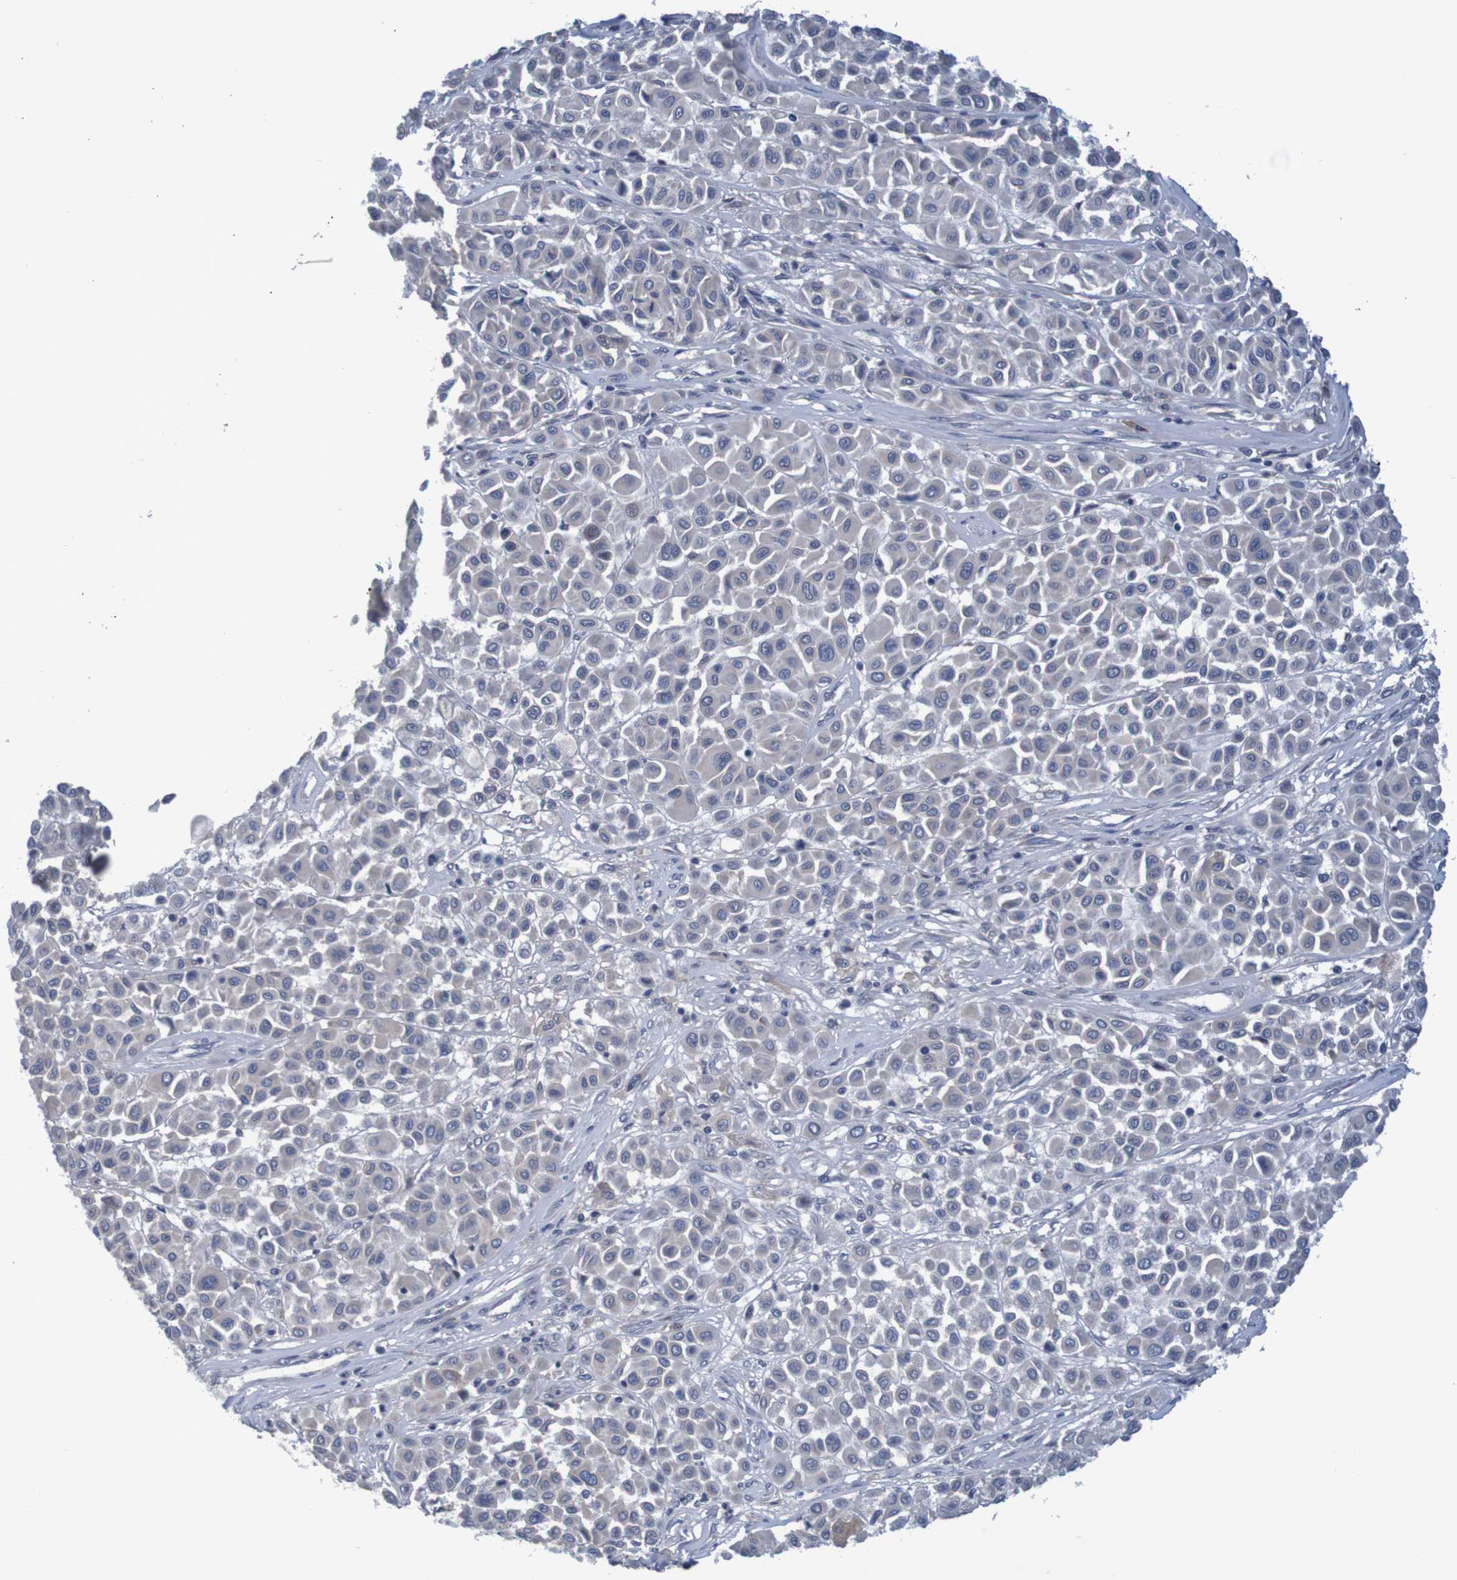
{"staining": {"intensity": "weak", "quantity": "<25%", "location": "cytoplasmic/membranous"}, "tissue": "melanoma", "cell_type": "Tumor cells", "image_type": "cancer", "snomed": [{"axis": "morphology", "description": "Malignant melanoma, Metastatic site"}, {"axis": "topography", "description": "Soft tissue"}], "caption": "This photomicrograph is of malignant melanoma (metastatic site) stained with IHC to label a protein in brown with the nuclei are counter-stained blue. There is no expression in tumor cells.", "gene": "LTA", "patient": {"sex": "male", "age": 41}}